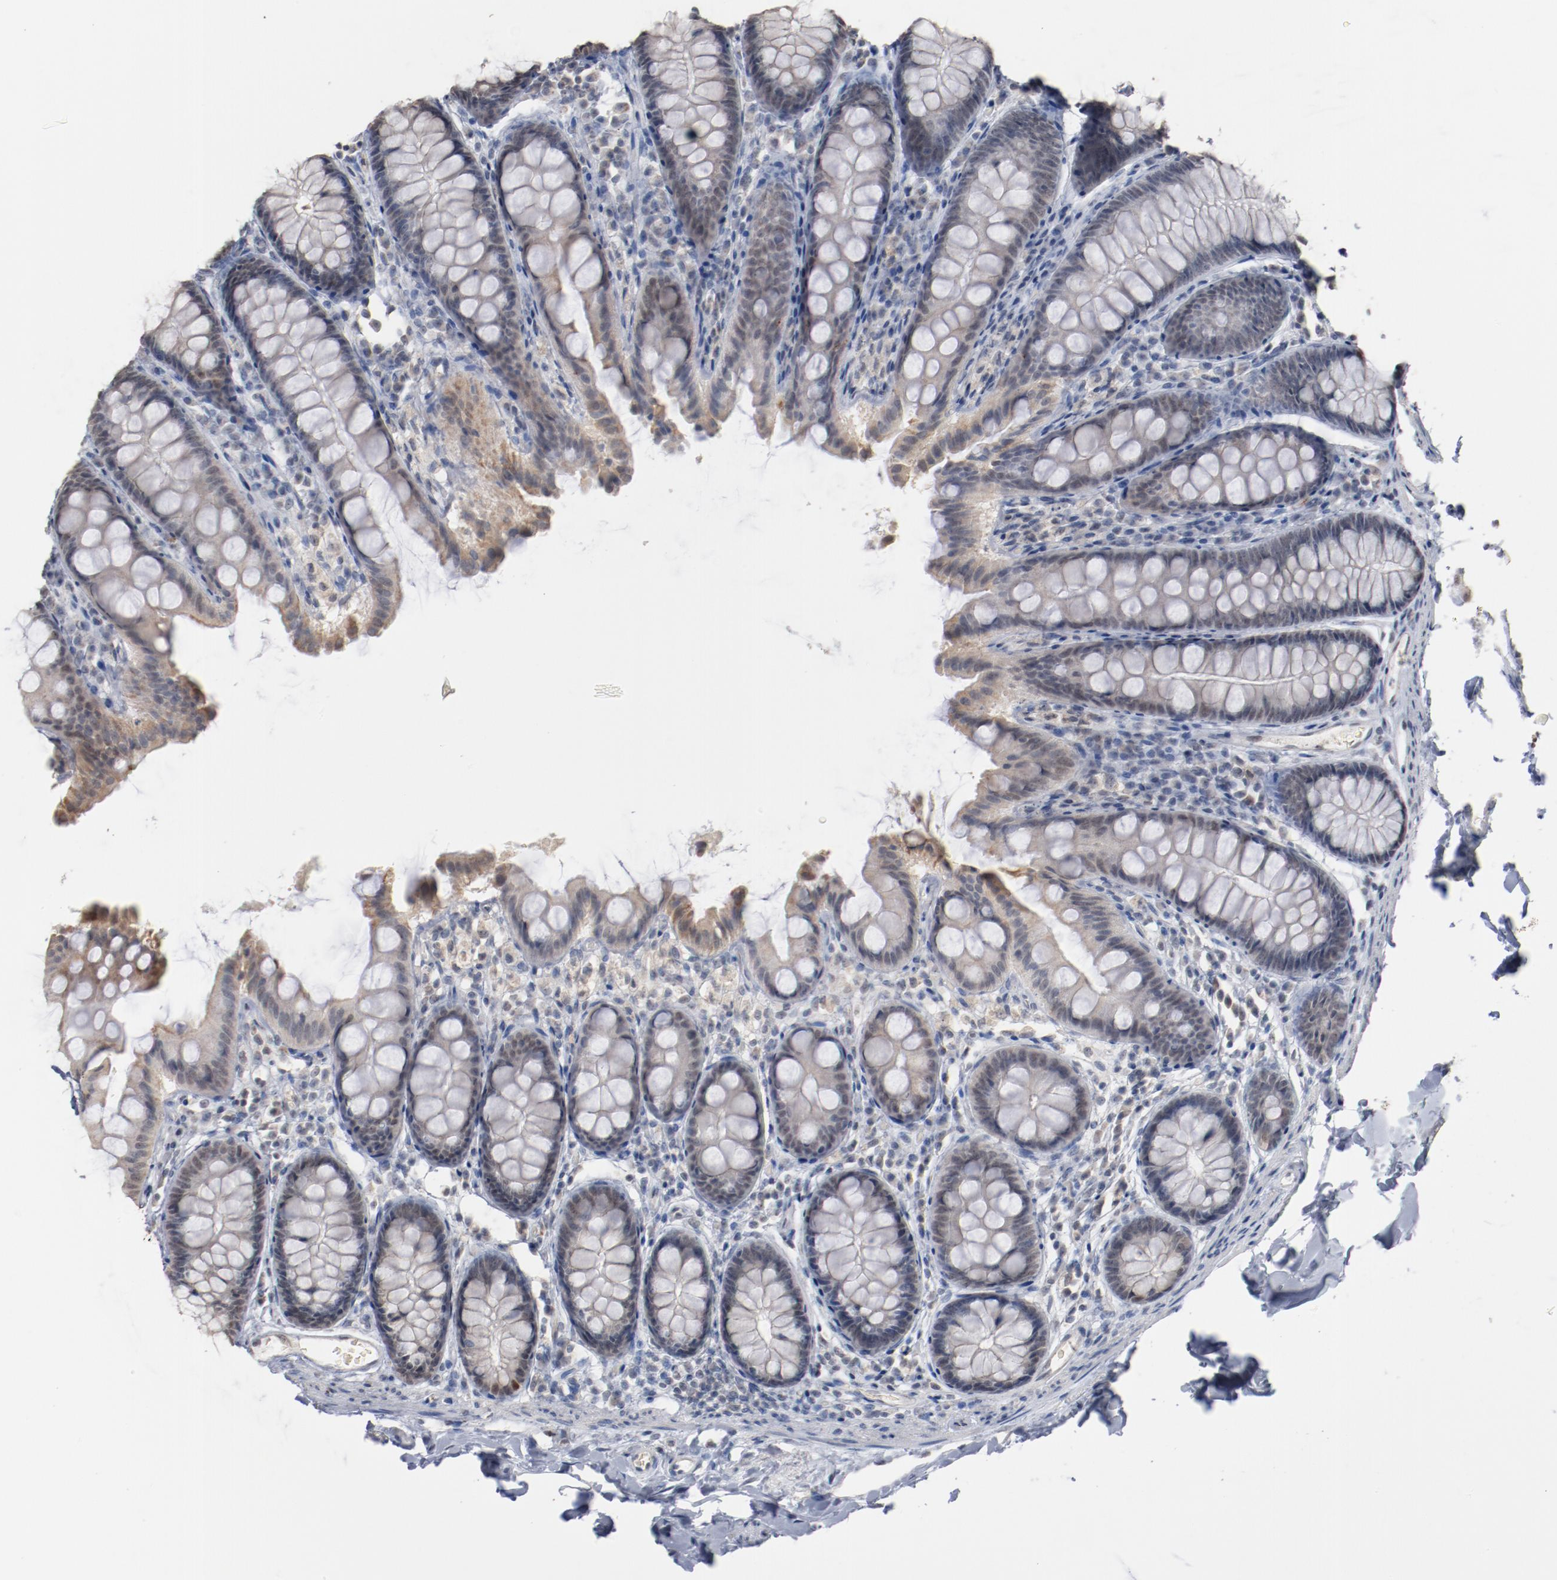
{"staining": {"intensity": "negative", "quantity": "none", "location": "none"}, "tissue": "colon", "cell_type": "Endothelial cells", "image_type": "normal", "snomed": [{"axis": "morphology", "description": "Normal tissue, NOS"}, {"axis": "topography", "description": "Colon"}], "caption": "A photomicrograph of human colon is negative for staining in endothelial cells.", "gene": "ERICH1", "patient": {"sex": "female", "age": 61}}